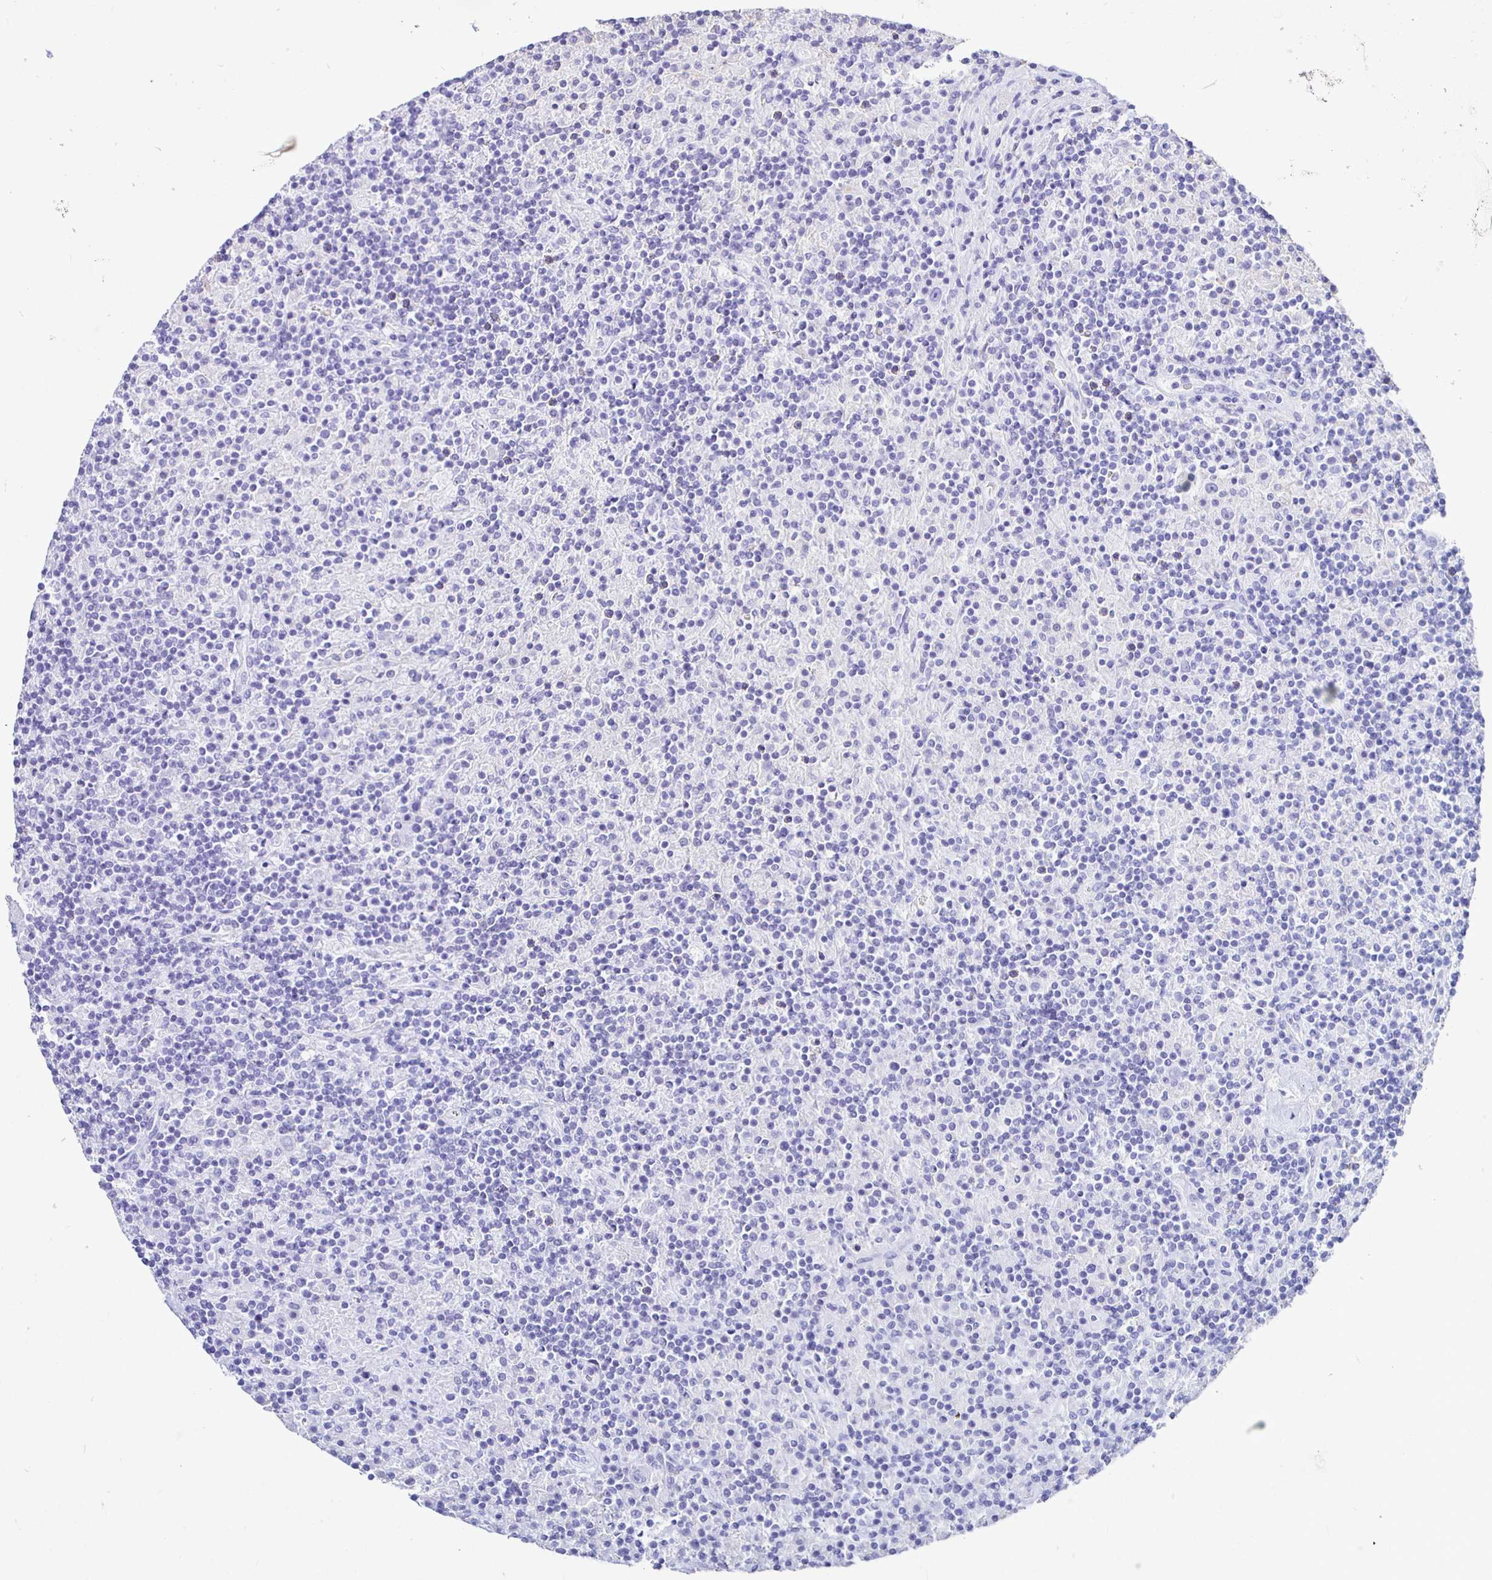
{"staining": {"intensity": "negative", "quantity": "none", "location": "none"}, "tissue": "lymphoma", "cell_type": "Tumor cells", "image_type": "cancer", "snomed": [{"axis": "morphology", "description": "Hodgkin's disease, NOS"}, {"axis": "topography", "description": "Thymus, NOS"}], "caption": "The photomicrograph demonstrates no staining of tumor cells in lymphoma.", "gene": "UMOD", "patient": {"sex": "female", "age": 17}}